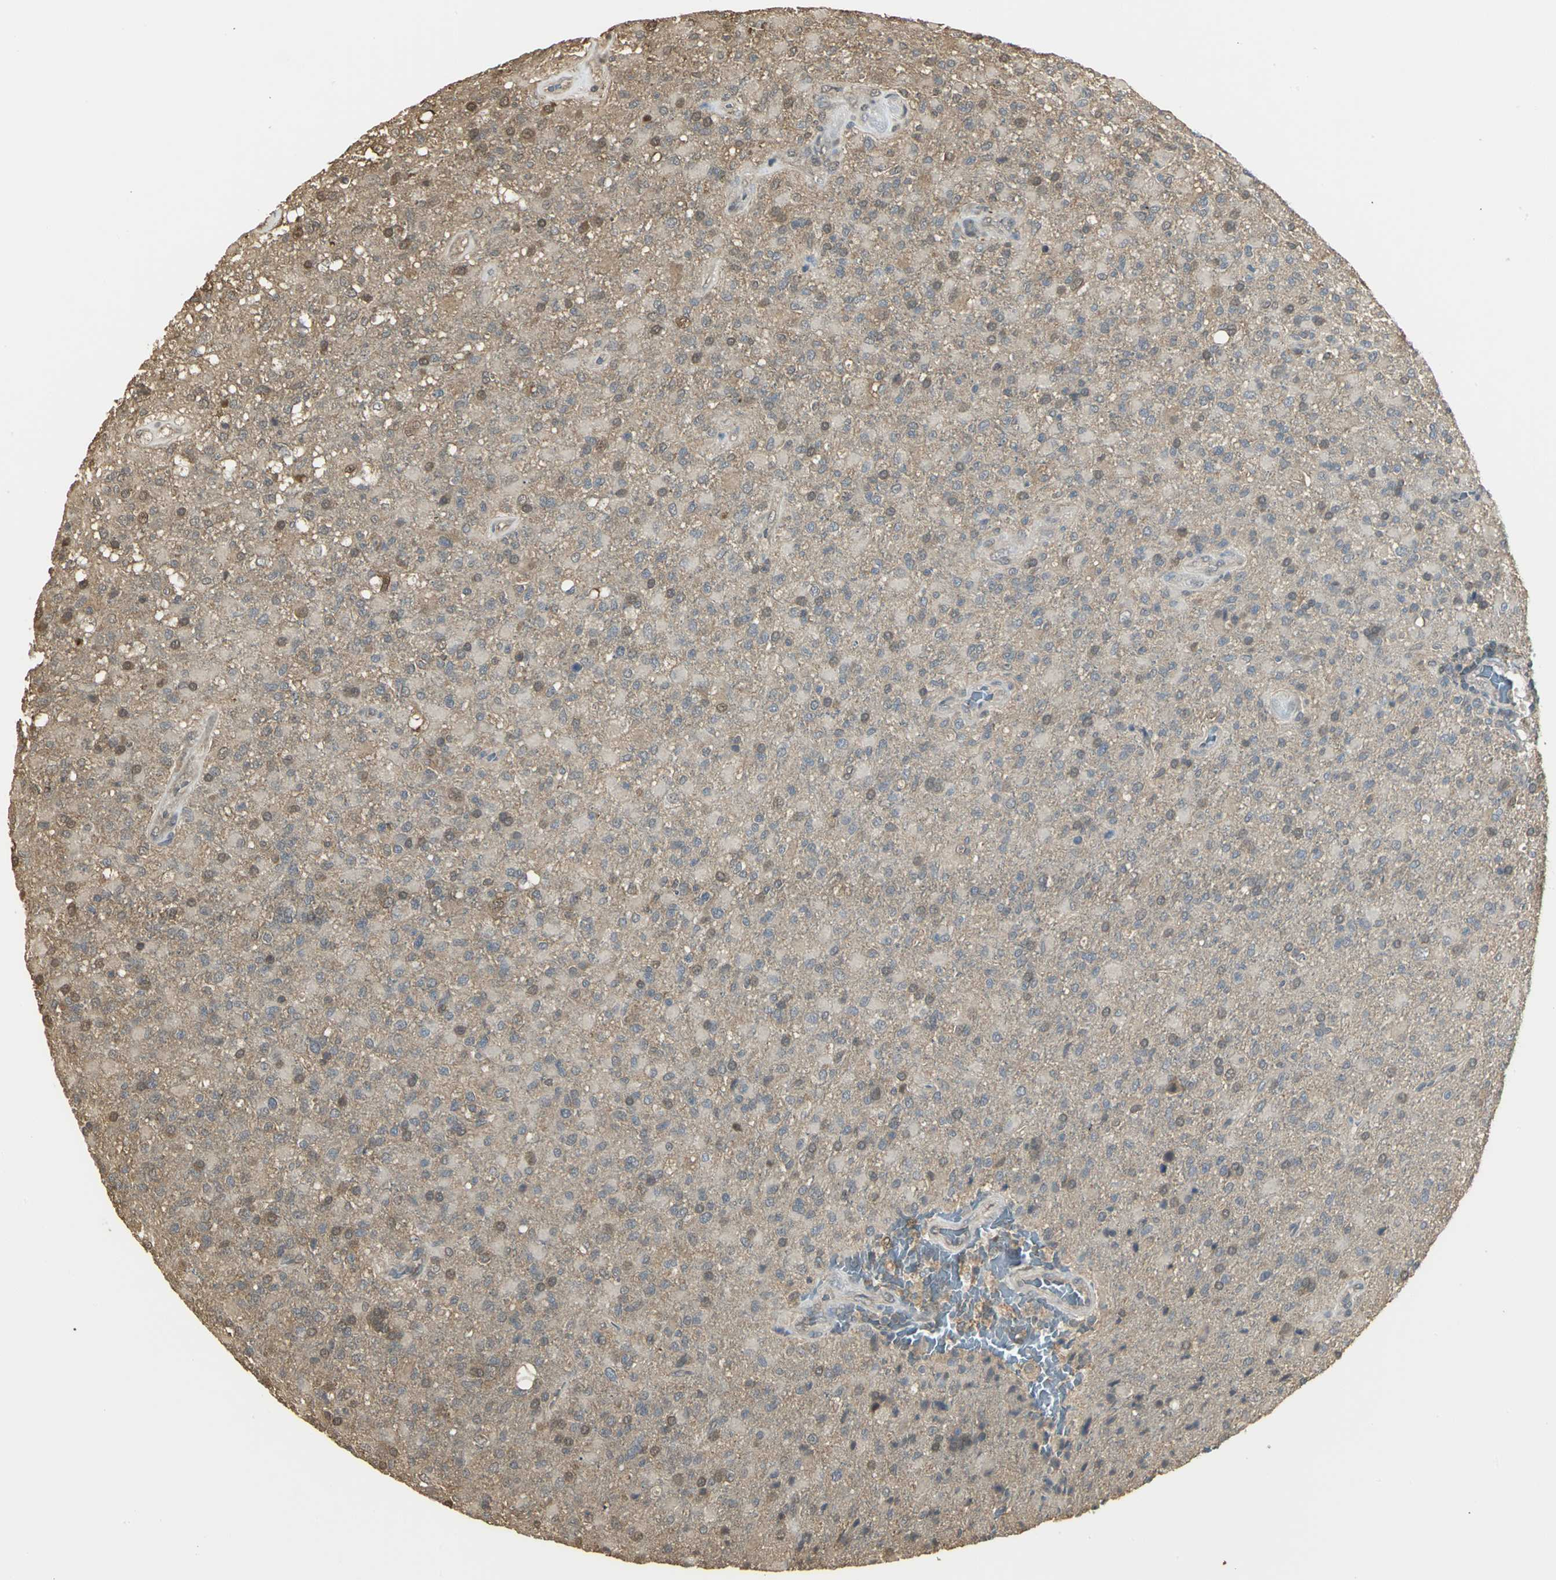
{"staining": {"intensity": "weak", "quantity": ">75%", "location": "cytoplasmic/membranous,nuclear"}, "tissue": "glioma", "cell_type": "Tumor cells", "image_type": "cancer", "snomed": [{"axis": "morphology", "description": "Glioma, malignant, High grade"}, {"axis": "topography", "description": "Brain"}], "caption": "Brown immunohistochemical staining in human malignant glioma (high-grade) reveals weak cytoplasmic/membranous and nuclear positivity in approximately >75% of tumor cells.", "gene": "PARK7", "patient": {"sex": "male", "age": 71}}